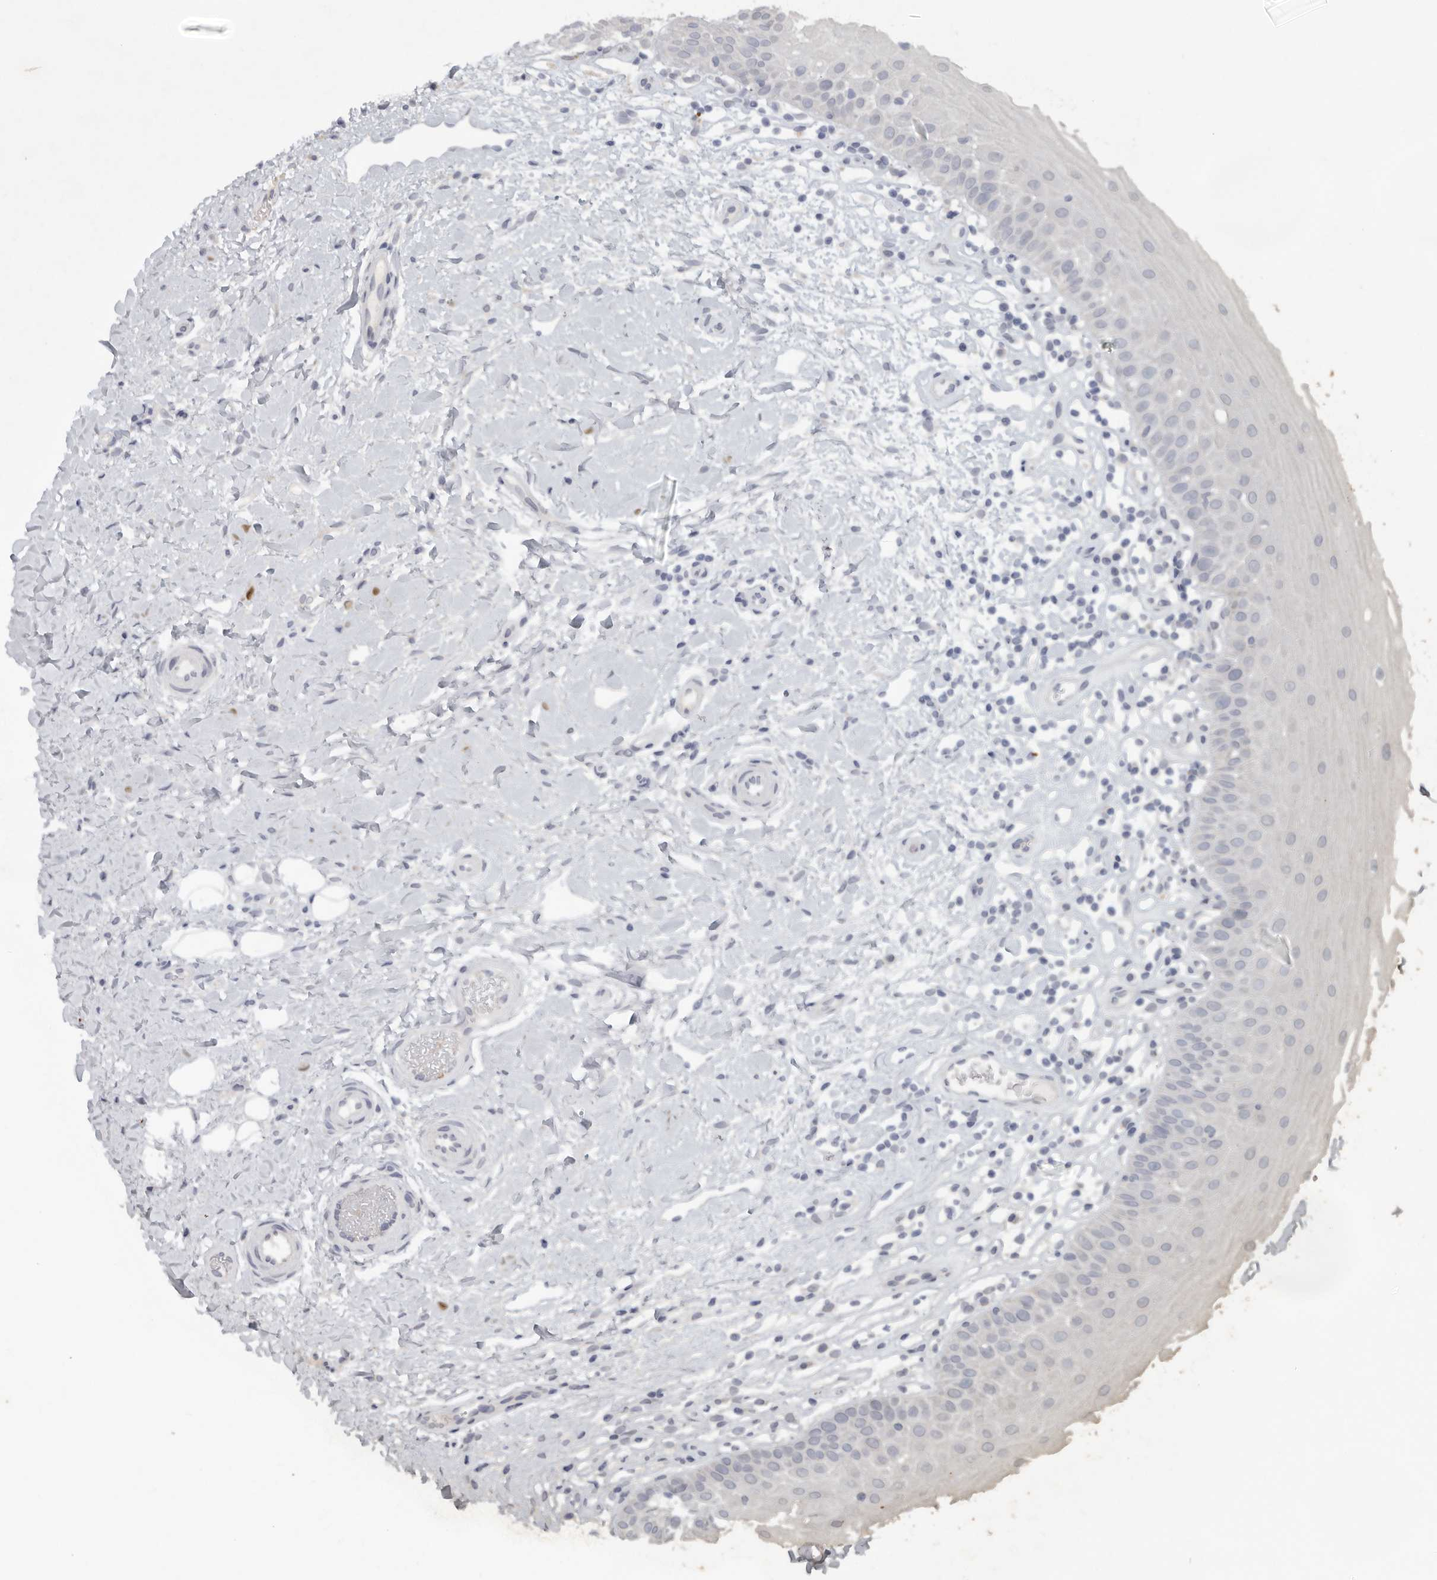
{"staining": {"intensity": "negative", "quantity": "none", "location": "none"}, "tissue": "oral mucosa", "cell_type": "Squamous epithelial cells", "image_type": "normal", "snomed": [{"axis": "morphology", "description": "Normal tissue, NOS"}, {"axis": "topography", "description": "Oral tissue"}], "caption": "High power microscopy photomicrograph of an immunohistochemistry (IHC) histopathology image of benign oral mucosa, revealing no significant positivity in squamous epithelial cells.", "gene": "DNAJC11", "patient": {"sex": "female", "age": 56}}